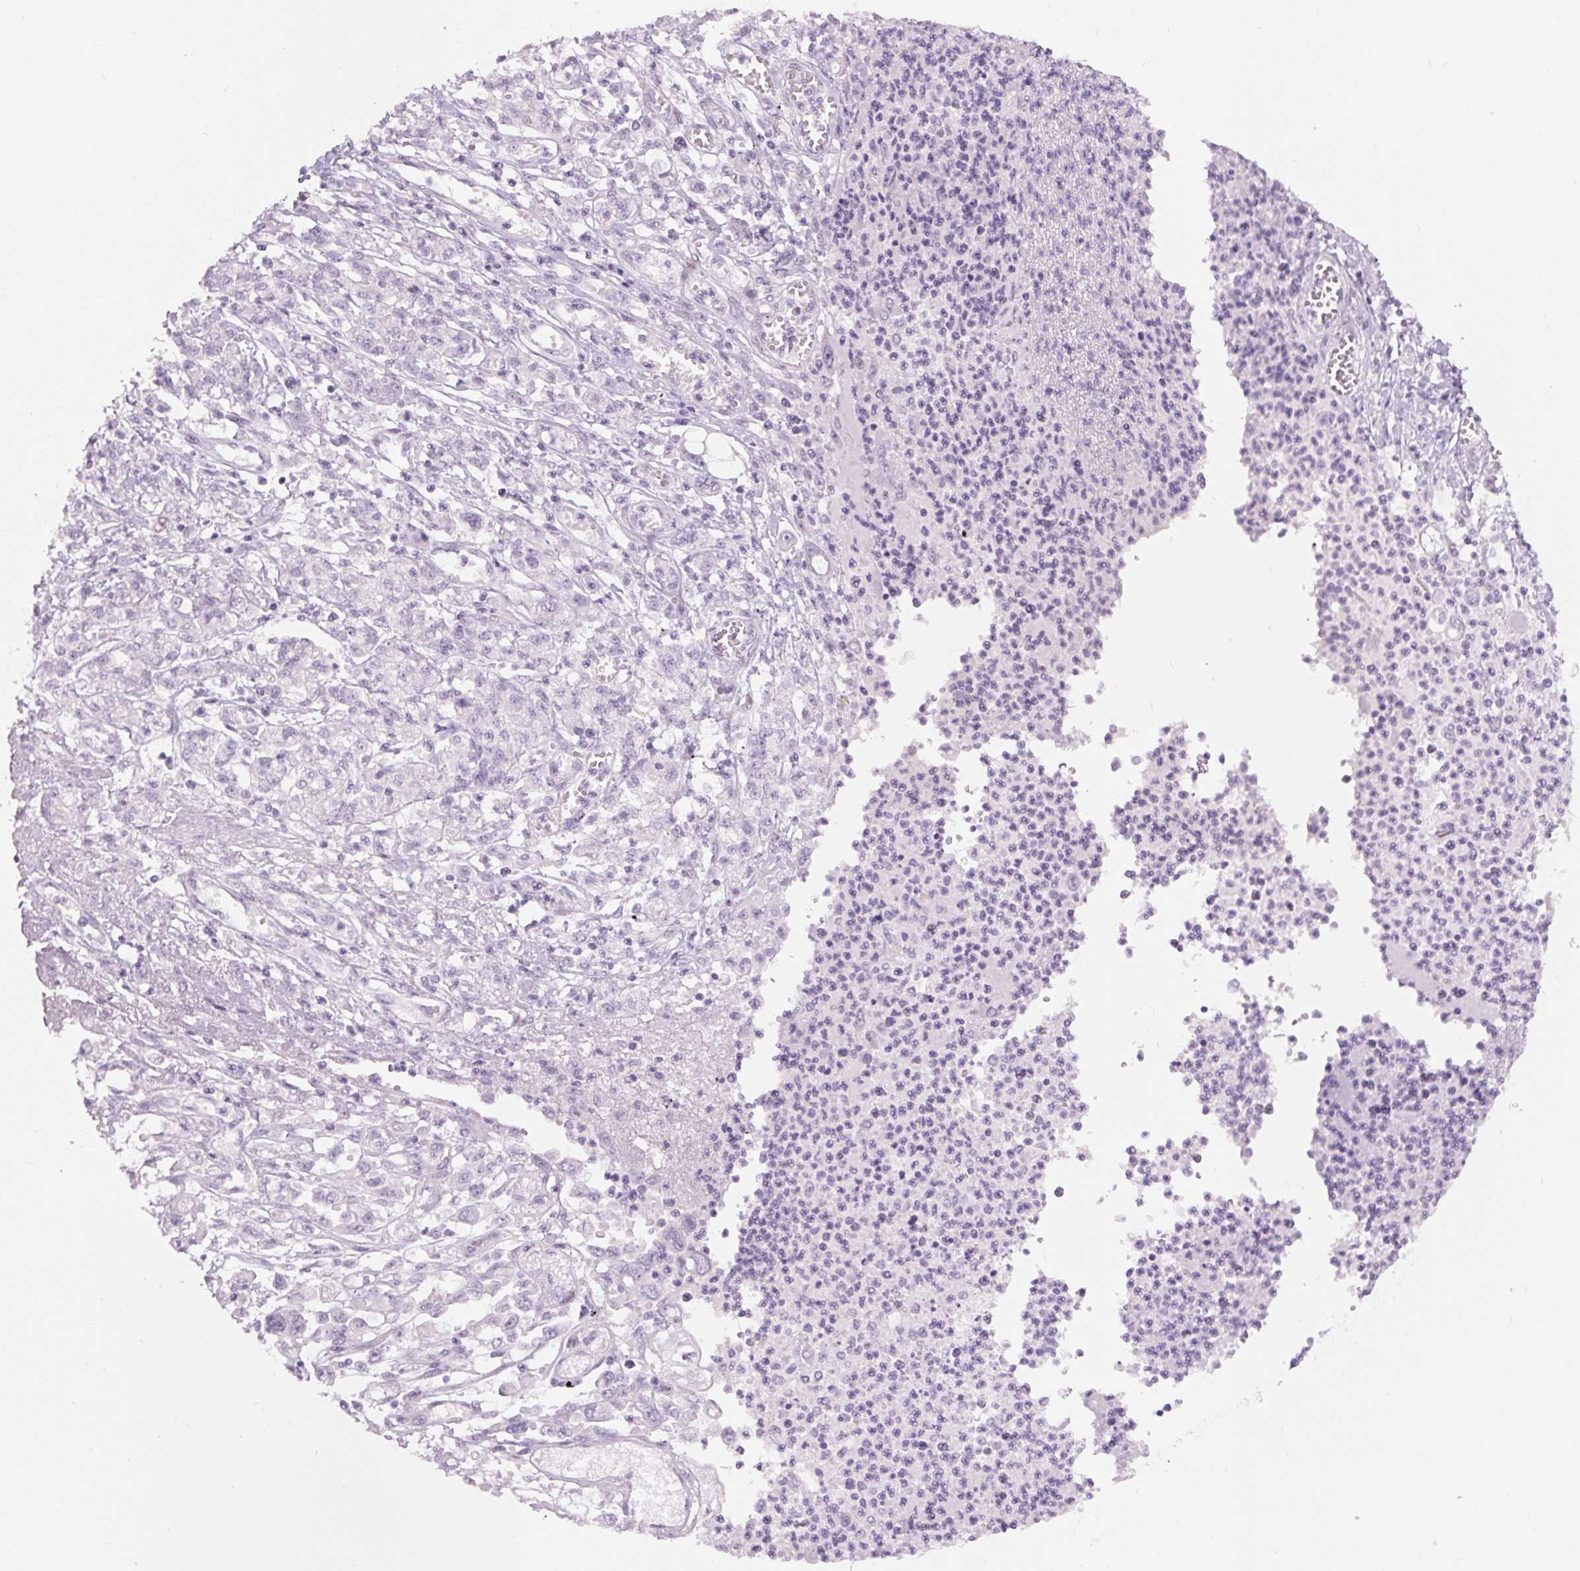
{"staining": {"intensity": "negative", "quantity": "none", "location": "none"}, "tissue": "stomach cancer", "cell_type": "Tumor cells", "image_type": "cancer", "snomed": [{"axis": "morphology", "description": "Adenocarcinoma, NOS"}, {"axis": "topography", "description": "Stomach"}], "caption": "Protein analysis of stomach cancer demonstrates no significant positivity in tumor cells.", "gene": "SIX1", "patient": {"sex": "female", "age": 76}}